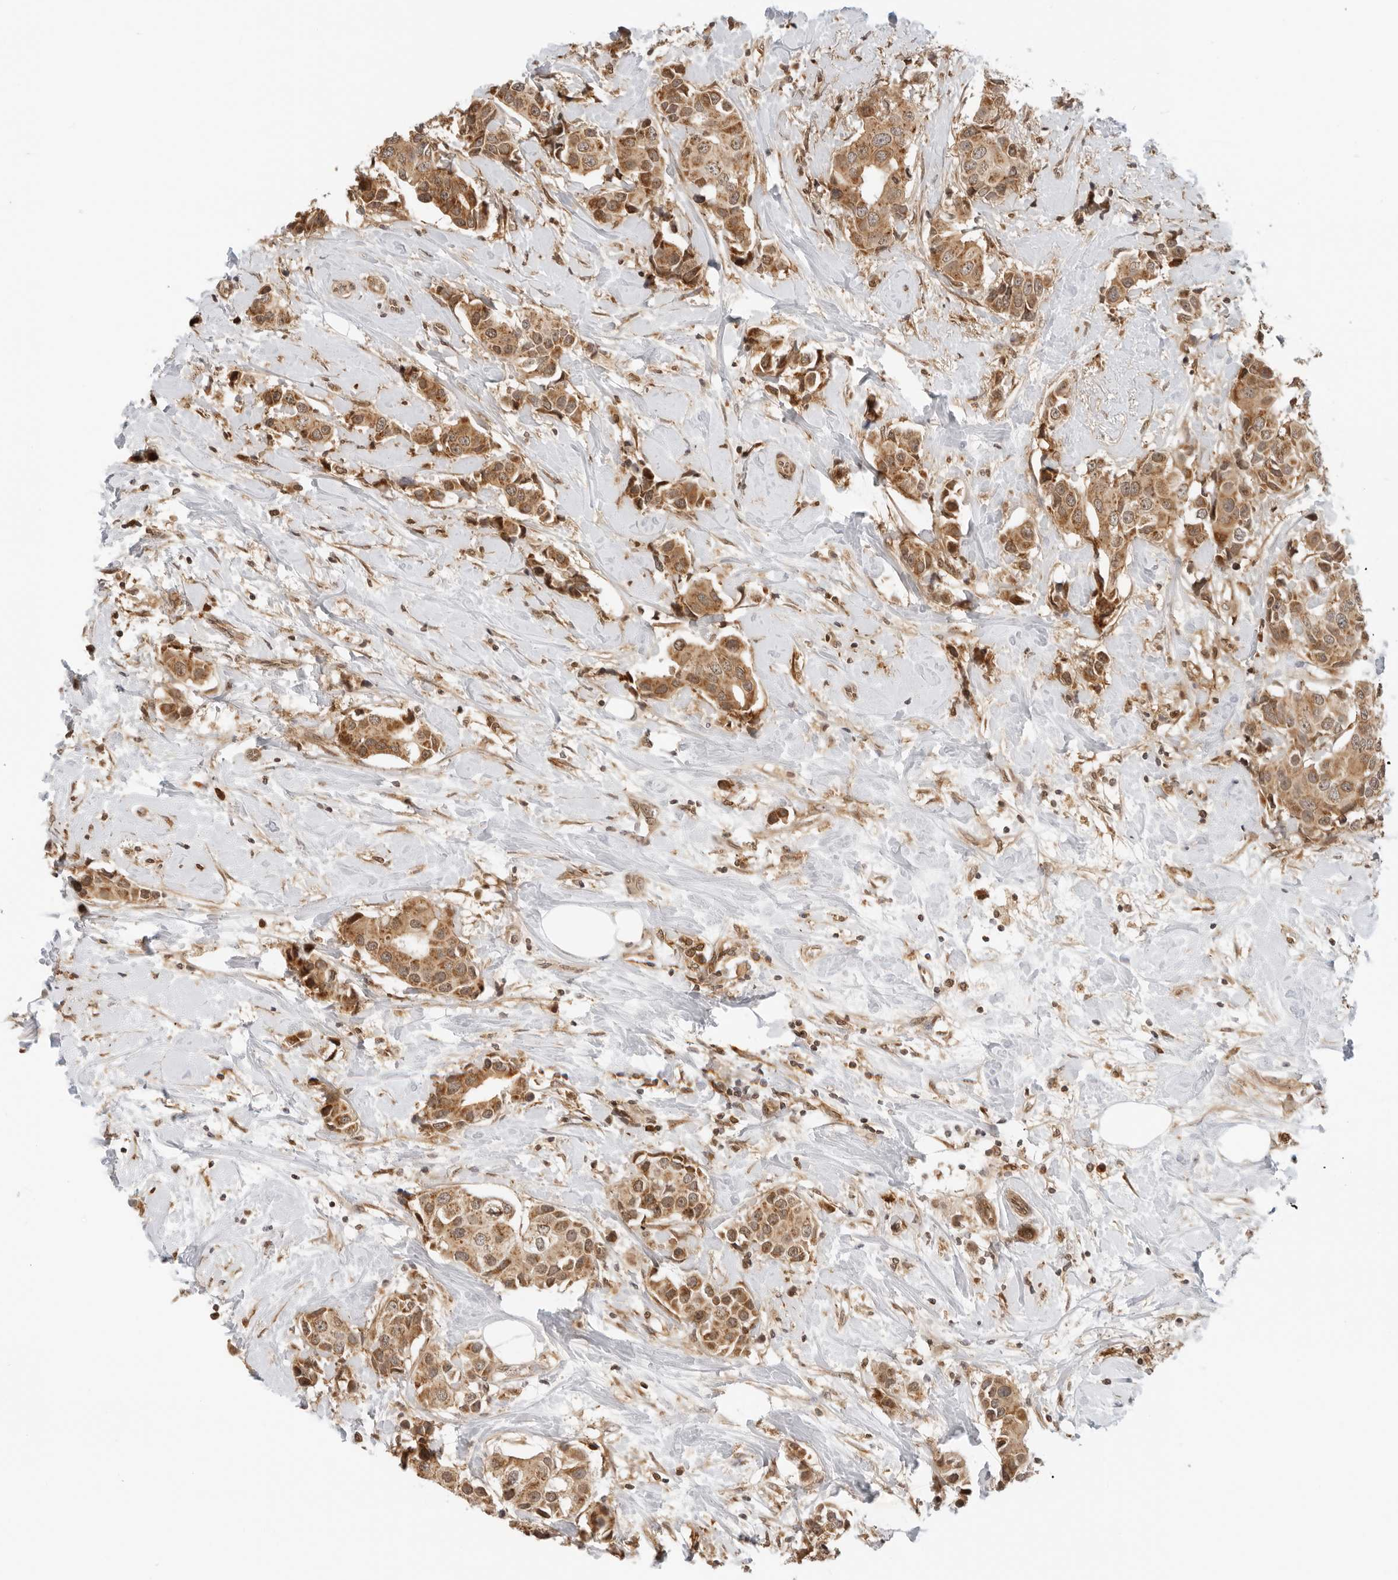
{"staining": {"intensity": "moderate", "quantity": ">75%", "location": "cytoplasmic/membranous"}, "tissue": "breast cancer", "cell_type": "Tumor cells", "image_type": "cancer", "snomed": [{"axis": "morphology", "description": "Normal tissue, NOS"}, {"axis": "morphology", "description": "Duct carcinoma"}, {"axis": "topography", "description": "Breast"}], "caption": "Human breast cancer stained with a brown dye reveals moderate cytoplasmic/membranous positive expression in about >75% of tumor cells.", "gene": "RC3H1", "patient": {"sex": "female", "age": 39}}